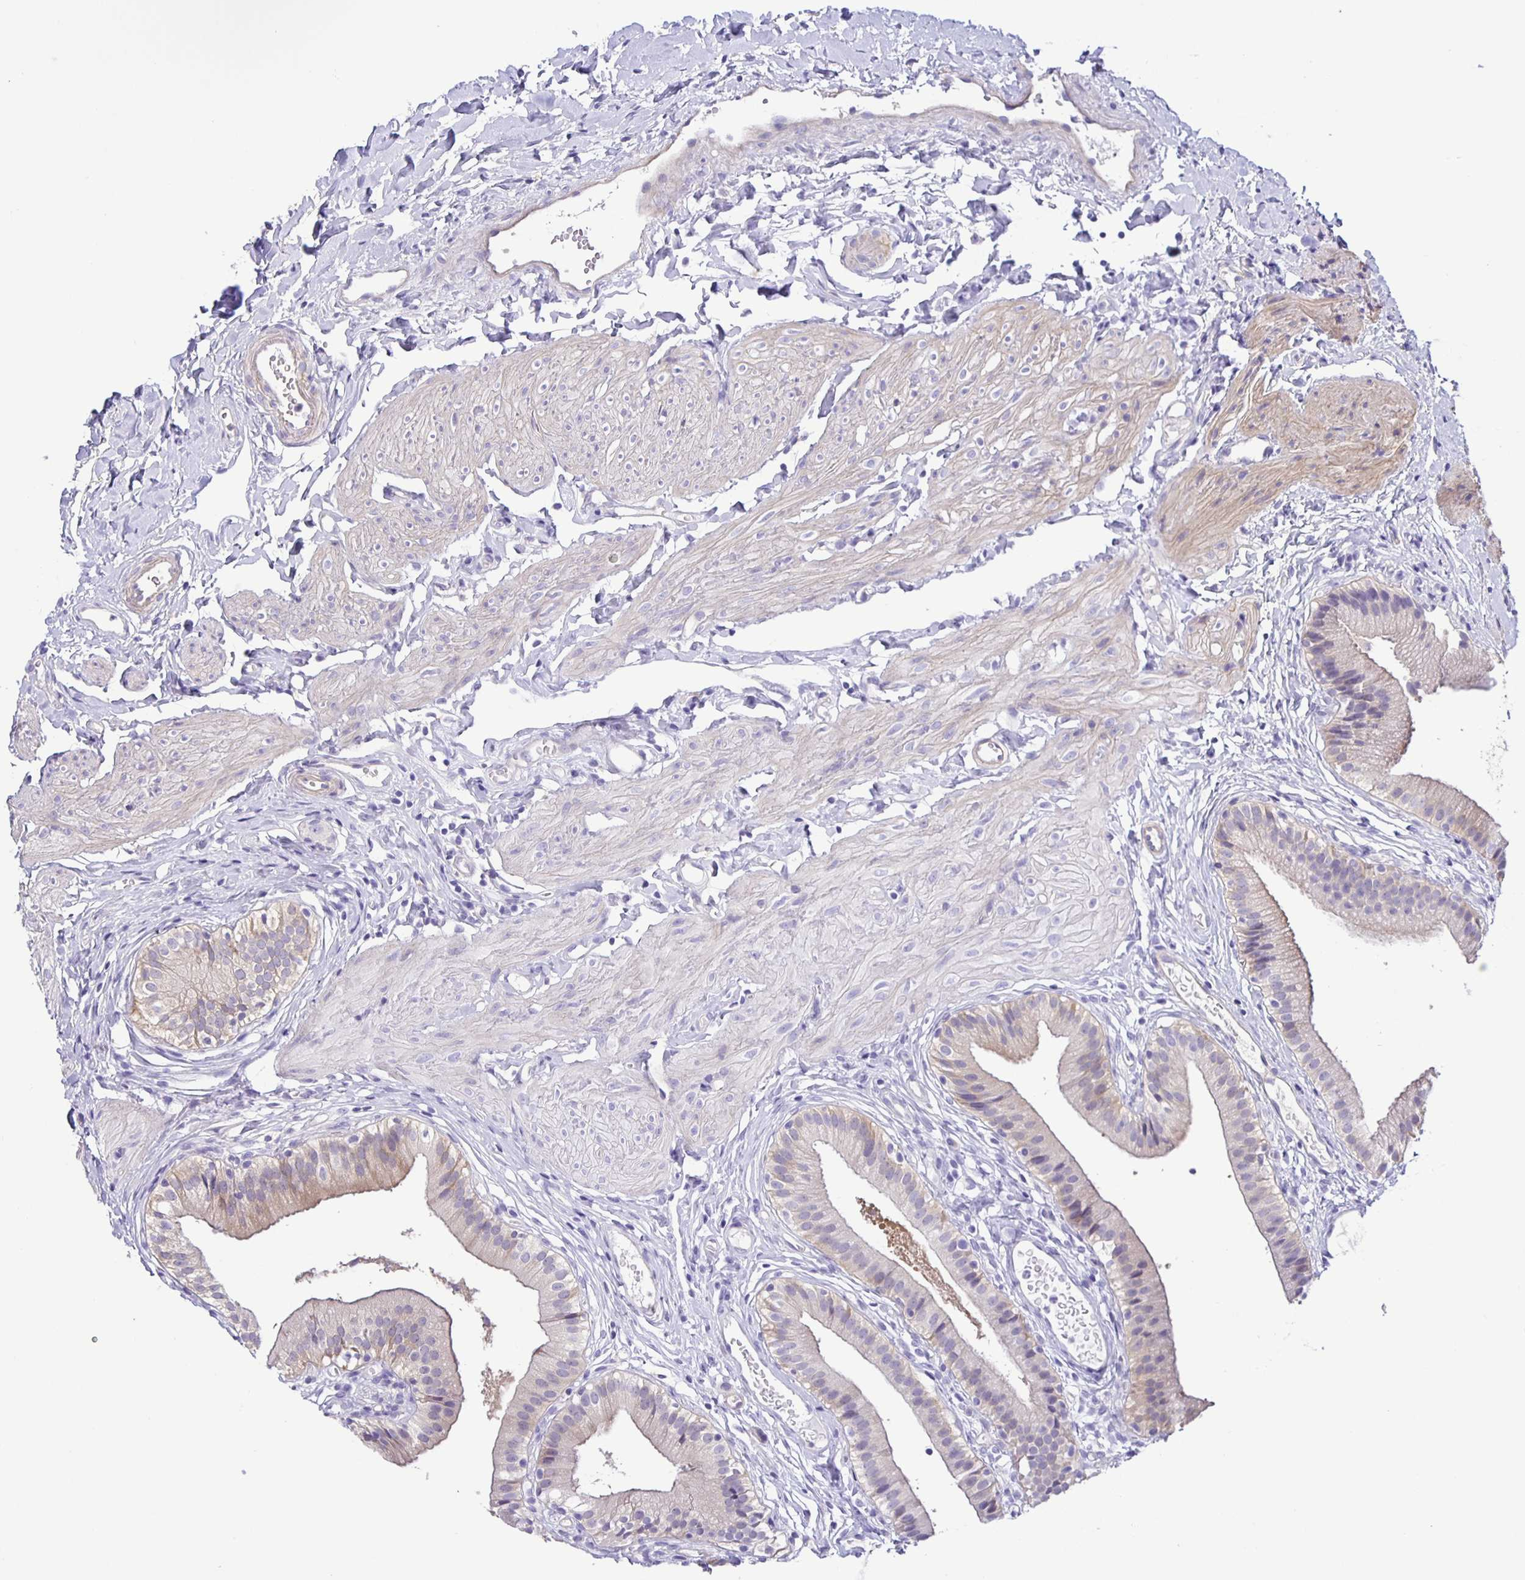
{"staining": {"intensity": "weak", "quantity": "25%-75%", "location": "cytoplasmic/membranous"}, "tissue": "gallbladder", "cell_type": "Glandular cells", "image_type": "normal", "snomed": [{"axis": "morphology", "description": "Normal tissue, NOS"}, {"axis": "topography", "description": "Gallbladder"}], "caption": "Glandular cells demonstrate weak cytoplasmic/membranous staining in approximately 25%-75% of cells in normal gallbladder.", "gene": "BOLL", "patient": {"sex": "female", "age": 47}}